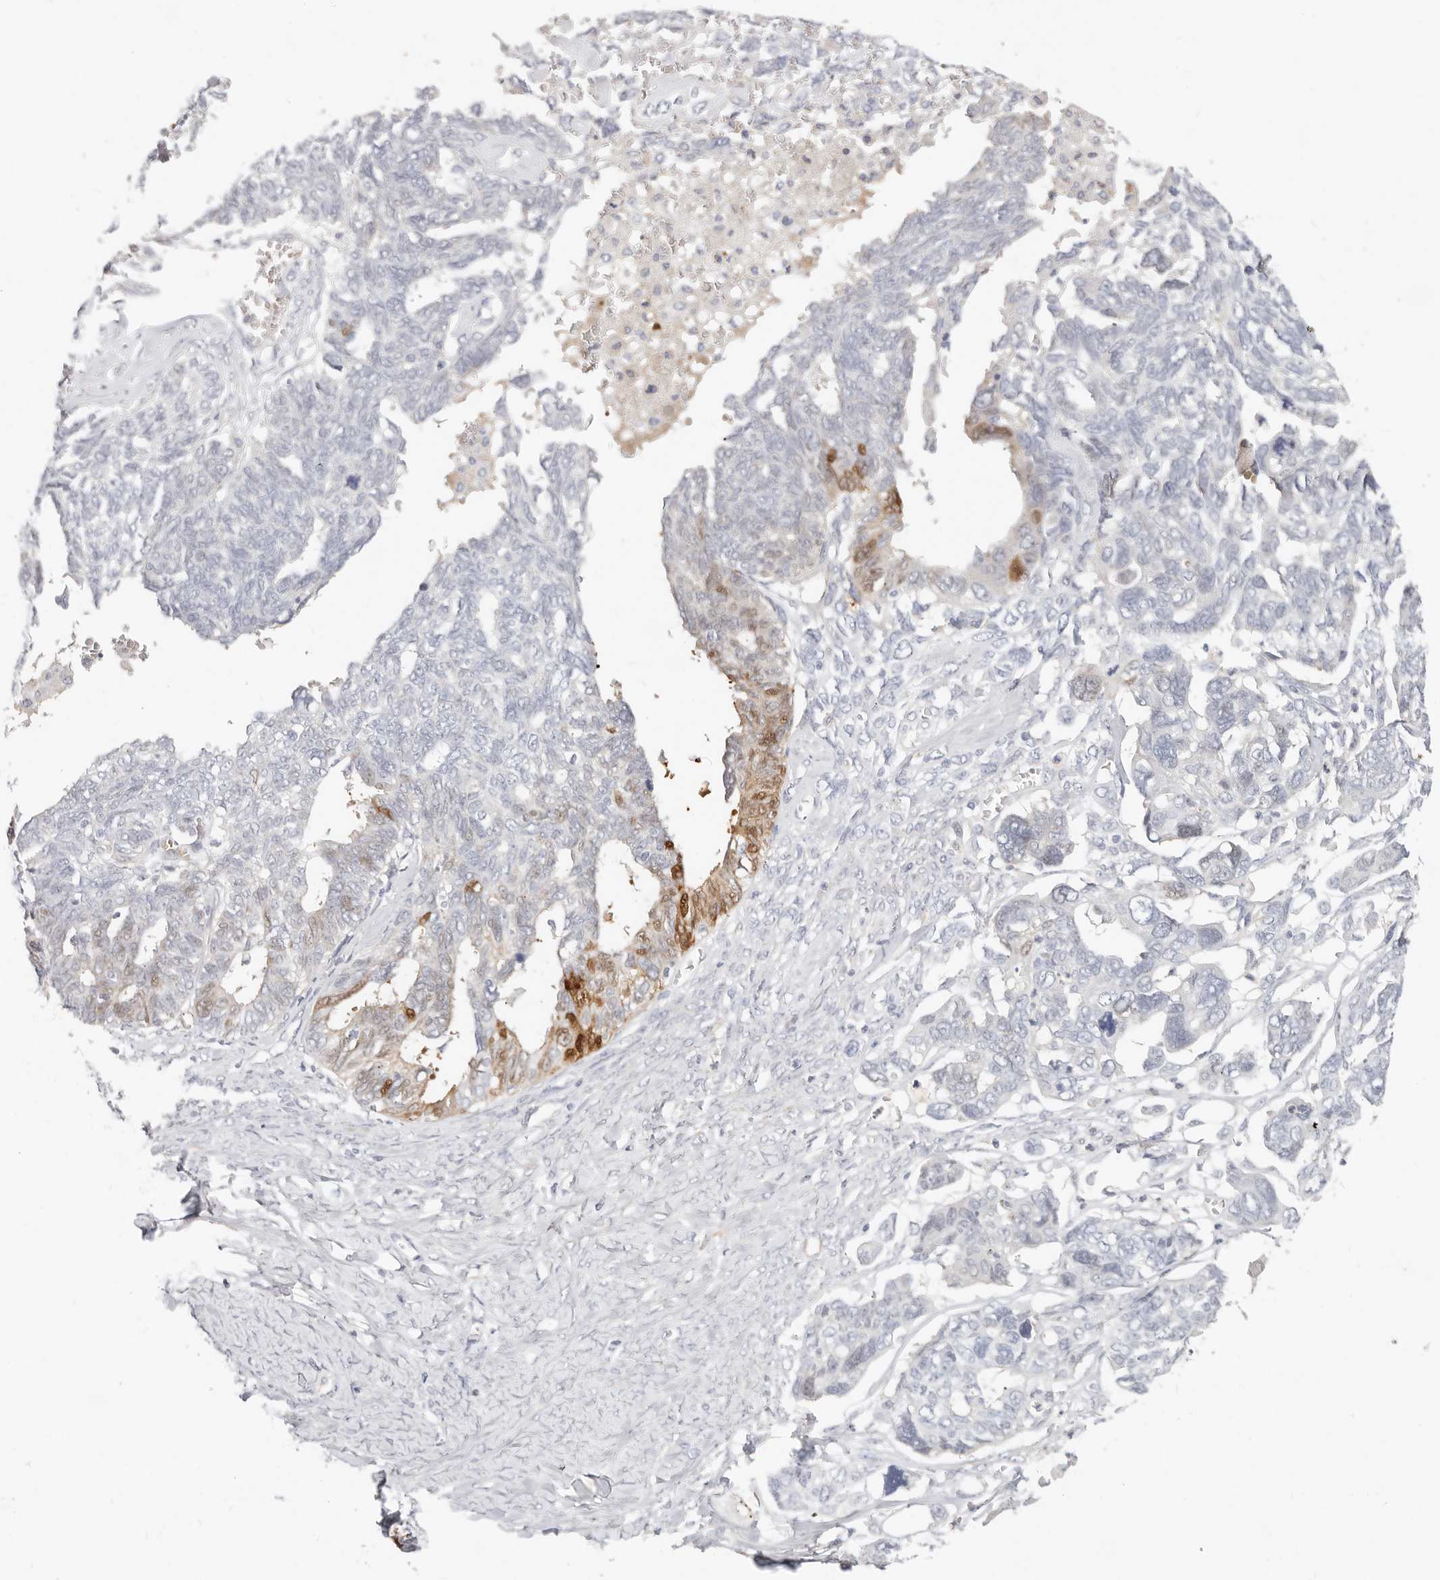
{"staining": {"intensity": "moderate", "quantity": "<25%", "location": "cytoplasmic/membranous,nuclear"}, "tissue": "ovarian cancer", "cell_type": "Tumor cells", "image_type": "cancer", "snomed": [{"axis": "morphology", "description": "Cystadenocarcinoma, serous, NOS"}, {"axis": "topography", "description": "Ovary"}], "caption": "The image demonstrates staining of ovarian cancer (serous cystadenocarcinoma), revealing moderate cytoplasmic/membranous and nuclear protein staining (brown color) within tumor cells. (brown staining indicates protein expression, while blue staining denotes nuclei).", "gene": "ZRANB1", "patient": {"sex": "female", "age": 79}}